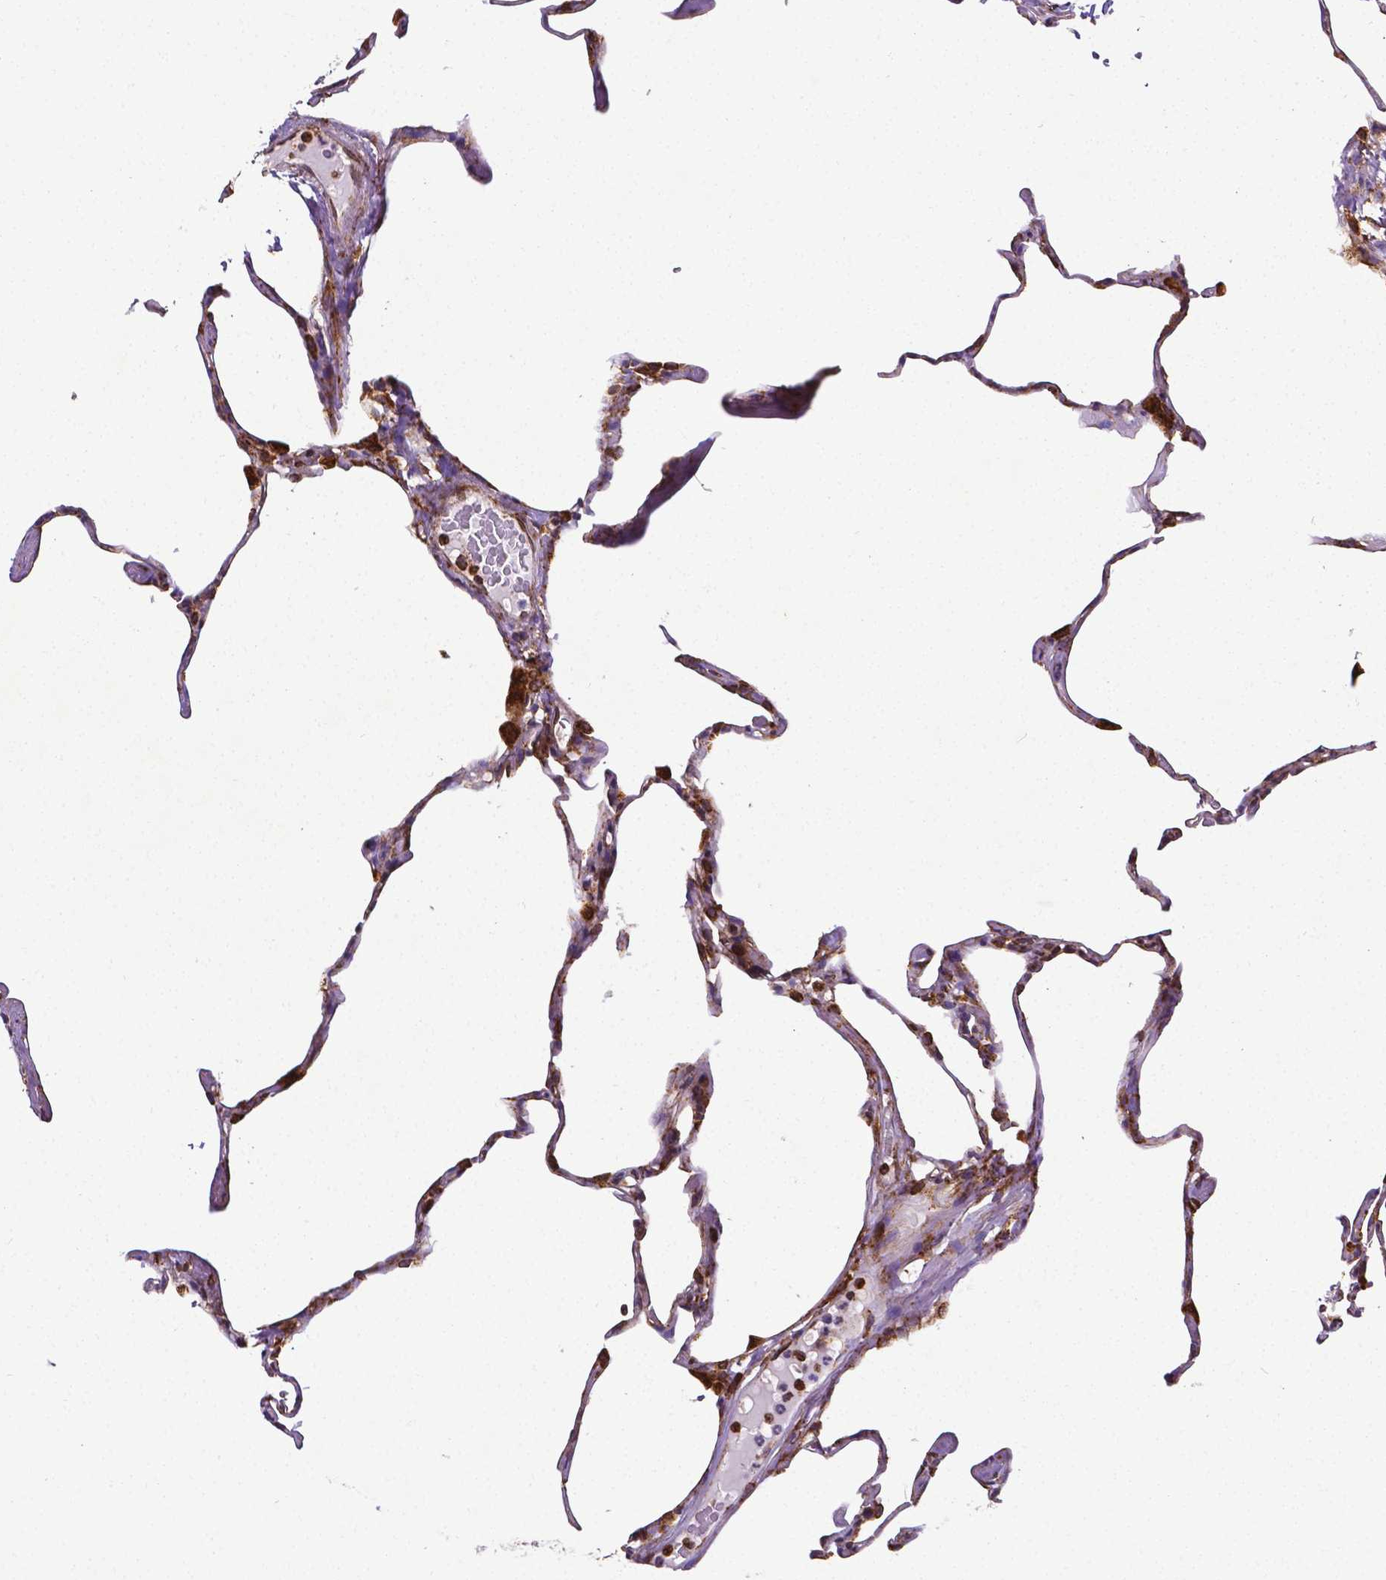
{"staining": {"intensity": "negative", "quantity": "none", "location": "none"}, "tissue": "lung", "cell_type": "Alveolar cells", "image_type": "normal", "snomed": [{"axis": "morphology", "description": "Normal tissue, NOS"}, {"axis": "topography", "description": "Lung"}], "caption": "Lung stained for a protein using immunohistochemistry (IHC) displays no staining alveolar cells.", "gene": "MTDH", "patient": {"sex": "male", "age": 65}}